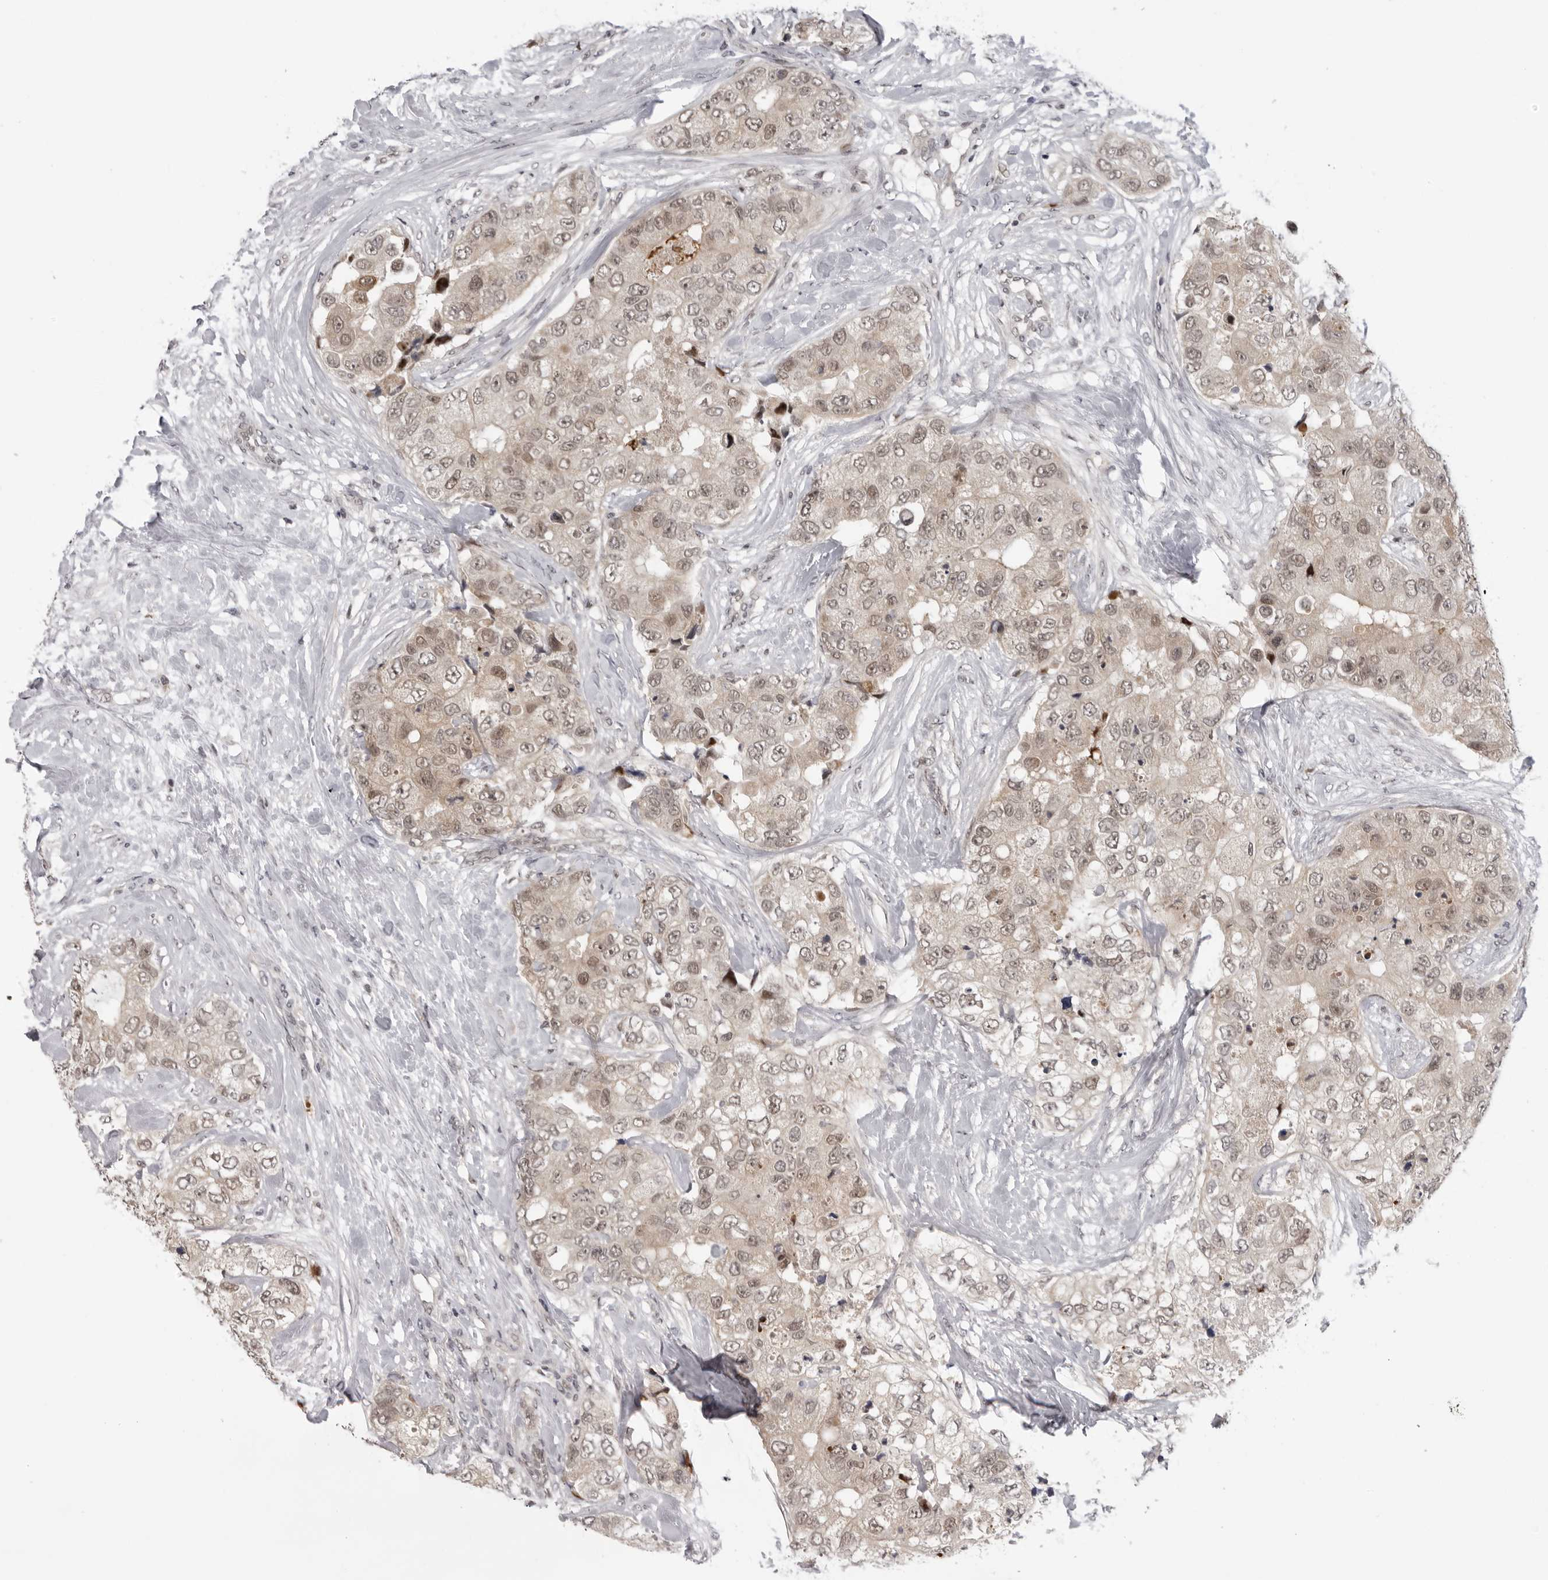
{"staining": {"intensity": "weak", "quantity": ">75%", "location": "cytoplasmic/membranous,nuclear"}, "tissue": "breast cancer", "cell_type": "Tumor cells", "image_type": "cancer", "snomed": [{"axis": "morphology", "description": "Duct carcinoma"}, {"axis": "topography", "description": "Breast"}], "caption": "Protein analysis of breast cancer tissue shows weak cytoplasmic/membranous and nuclear positivity in approximately >75% of tumor cells. (brown staining indicates protein expression, while blue staining denotes nuclei).", "gene": "ALPK2", "patient": {"sex": "female", "age": 62}}